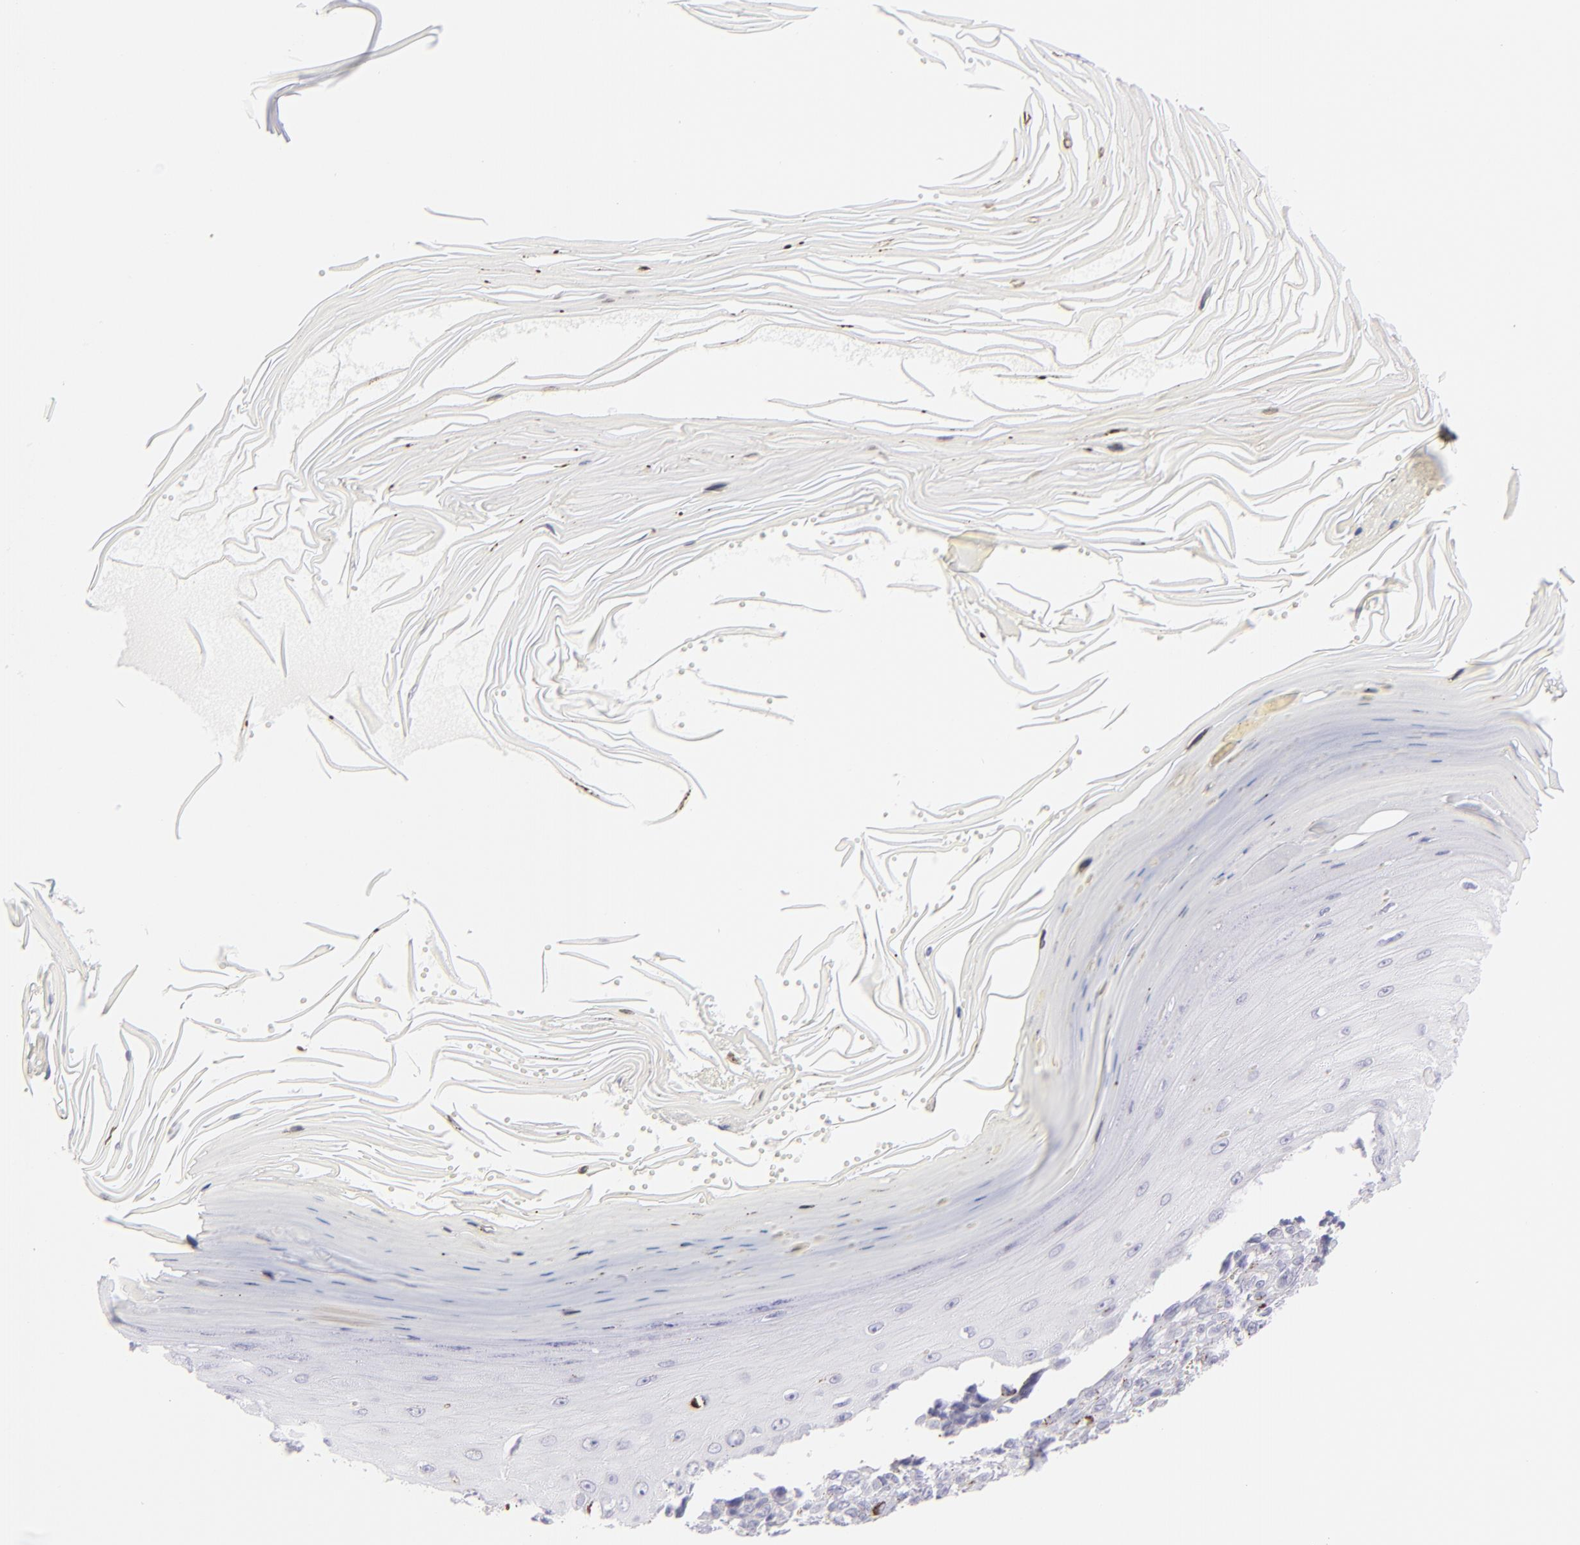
{"staining": {"intensity": "negative", "quantity": "none", "location": "none"}, "tissue": "melanoma", "cell_type": "Tumor cells", "image_type": "cancer", "snomed": [{"axis": "morphology", "description": "Malignant melanoma, NOS"}, {"axis": "topography", "description": "Skin"}], "caption": "The immunohistochemistry histopathology image has no significant positivity in tumor cells of malignant melanoma tissue.", "gene": "FCER2", "patient": {"sex": "female", "age": 82}}